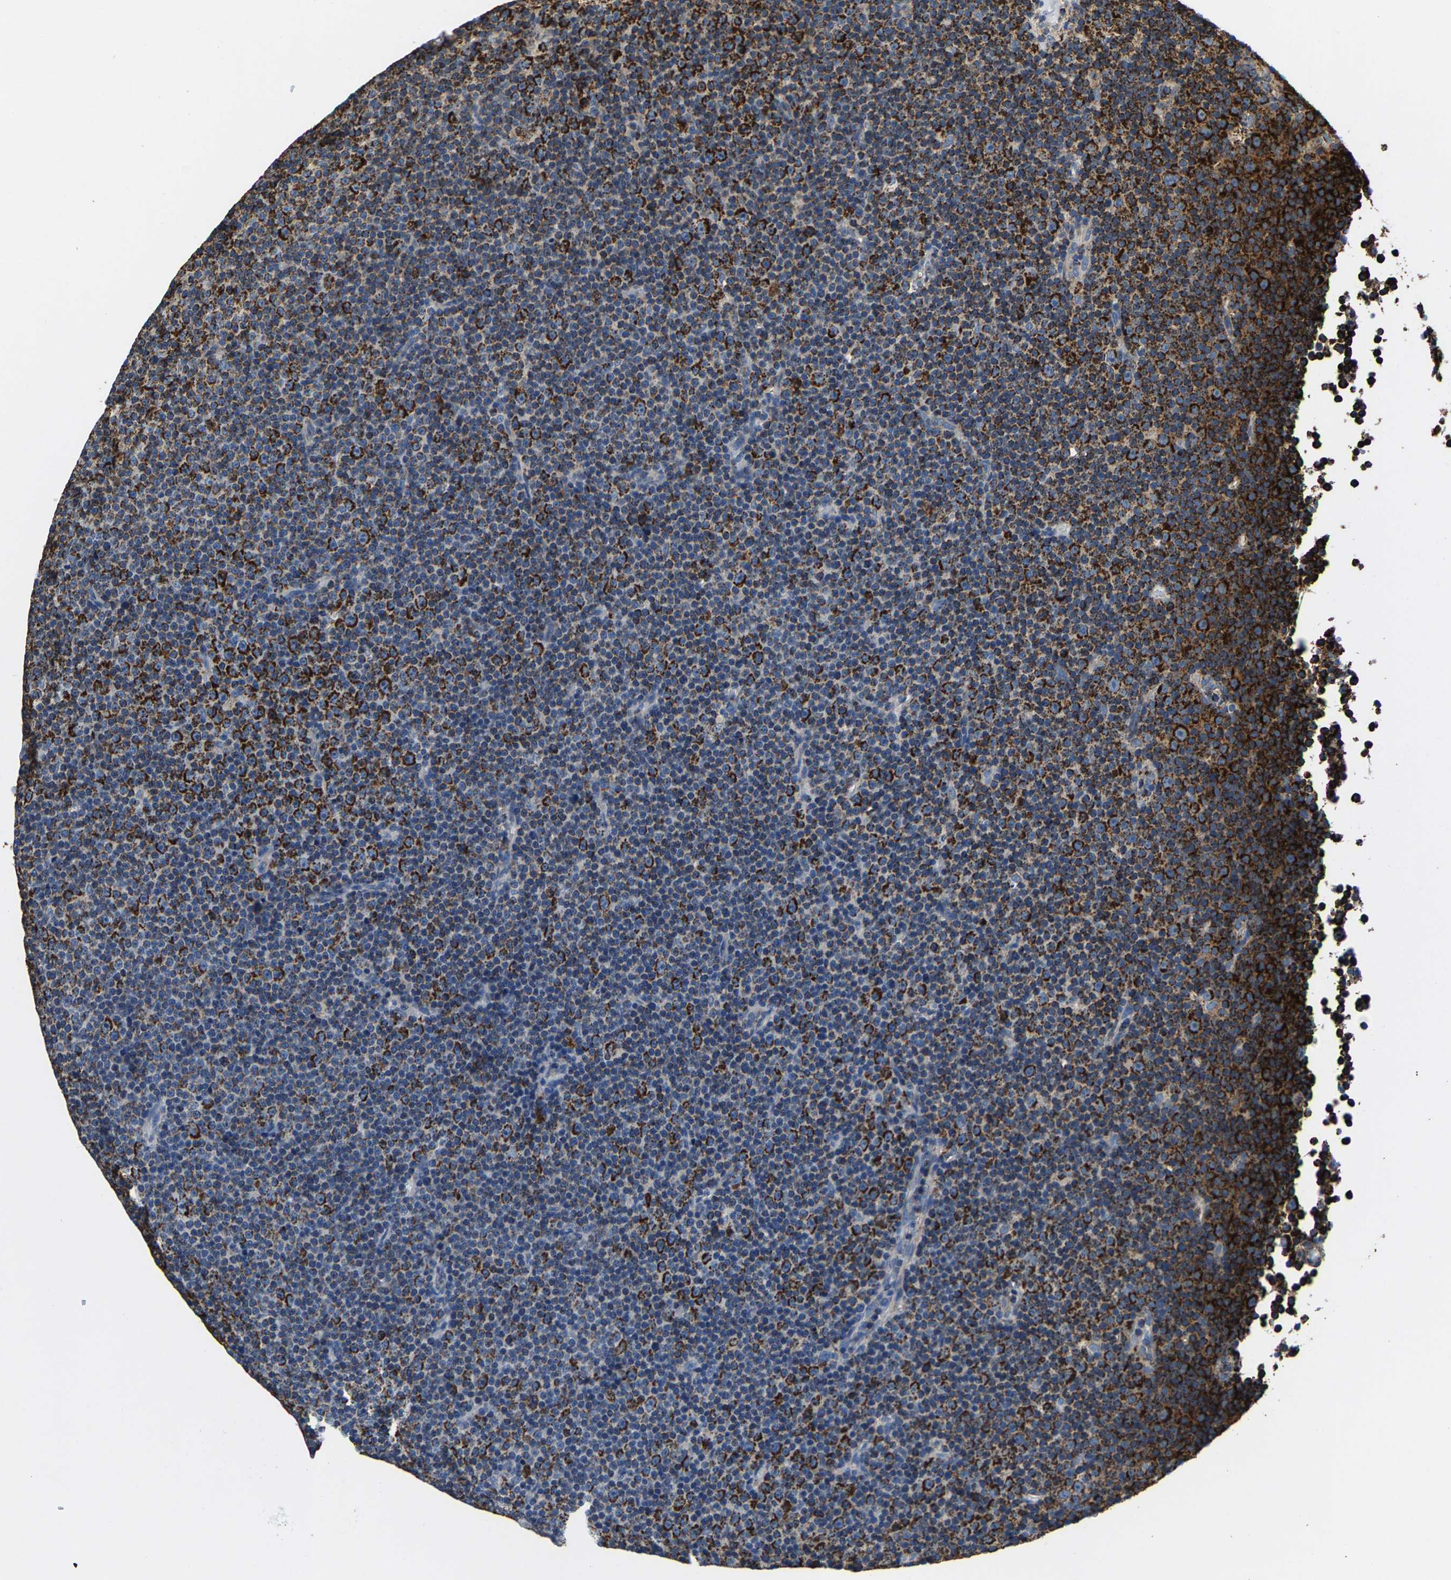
{"staining": {"intensity": "strong", "quantity": ">75%", "location": "cytoplasmic/membranous"}, "tissue": "lymphoma", "cell_type": "Tumor cells", "image_type": "cancer", "snomed": [{"axis": "morphology", "description": "Malignant lymphoma, non-Hodgkin's type, Low grade"}, {"axis": "topography", "description": "Lymph node"}], "caption": "Immunohistochemical staining of malignant lymphoma, non-Hodgkin's type (low-grade) reveals strong cytoplasmic/membranous protein positivity in approximately >75% of tumor cells. (DAB IHC, brown staining for protein, blue staining for nuclei).", "gene": "SHMT2", "patient": {"sex": "female", "age": 67}}